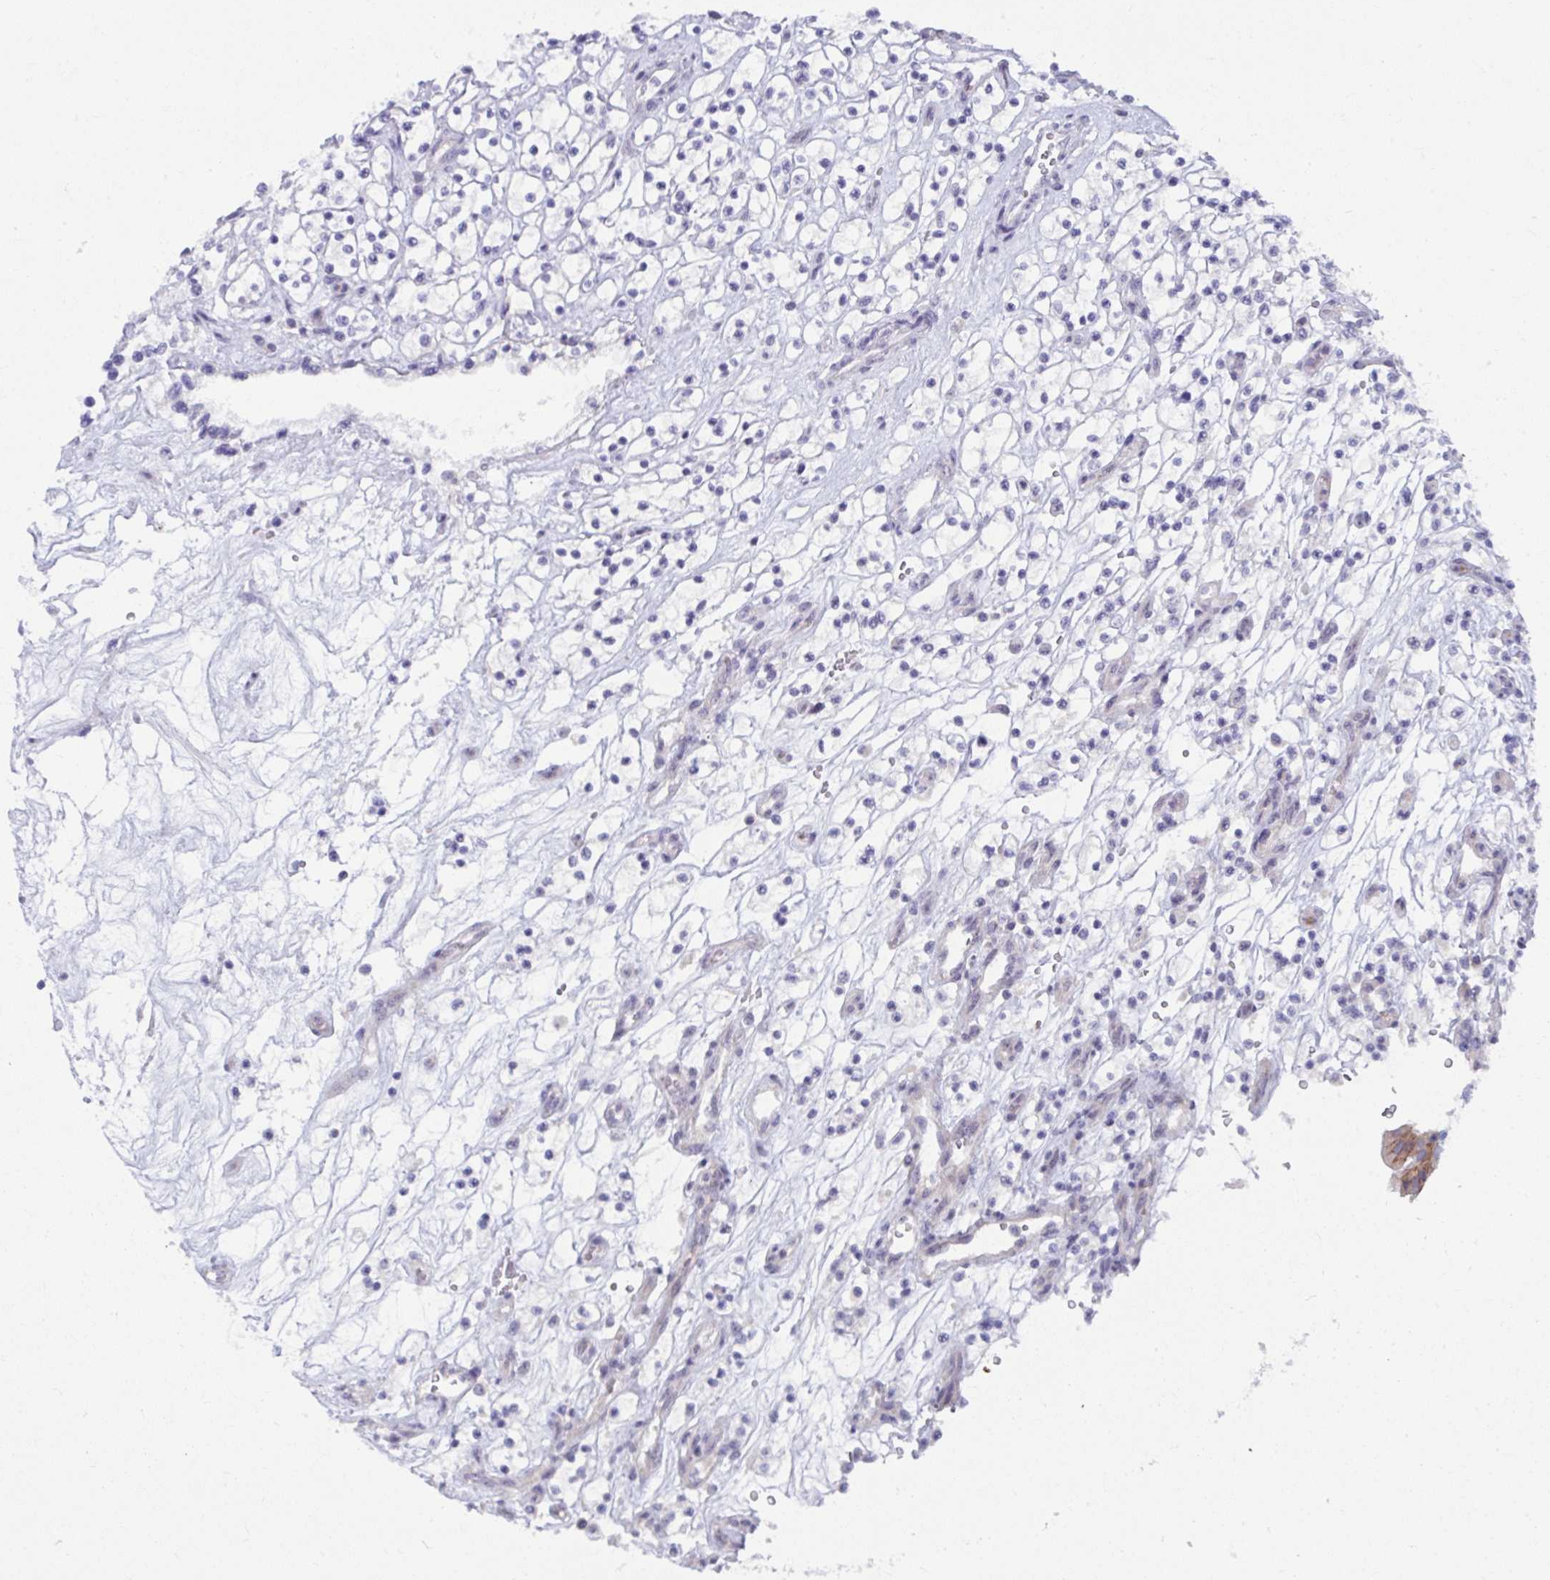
{"staining": {"intensity": "negative", "quantity": "none", "location": "none"}, "tissue": "renal cancer", "cell_type": "Tumor cells", "image_type": "cancer", "snomed": [{"axis": "morphology", "description": "Adenocarcinoma, NOS"}, {"axis": "topography", "description": "Kidney"}], "caption": "Histopathology image shows no significant protein staining in tumor cells of renal adenocarcinoma.", "gene": "MUS81", "patient": {"sex": "female", "age": 69}}